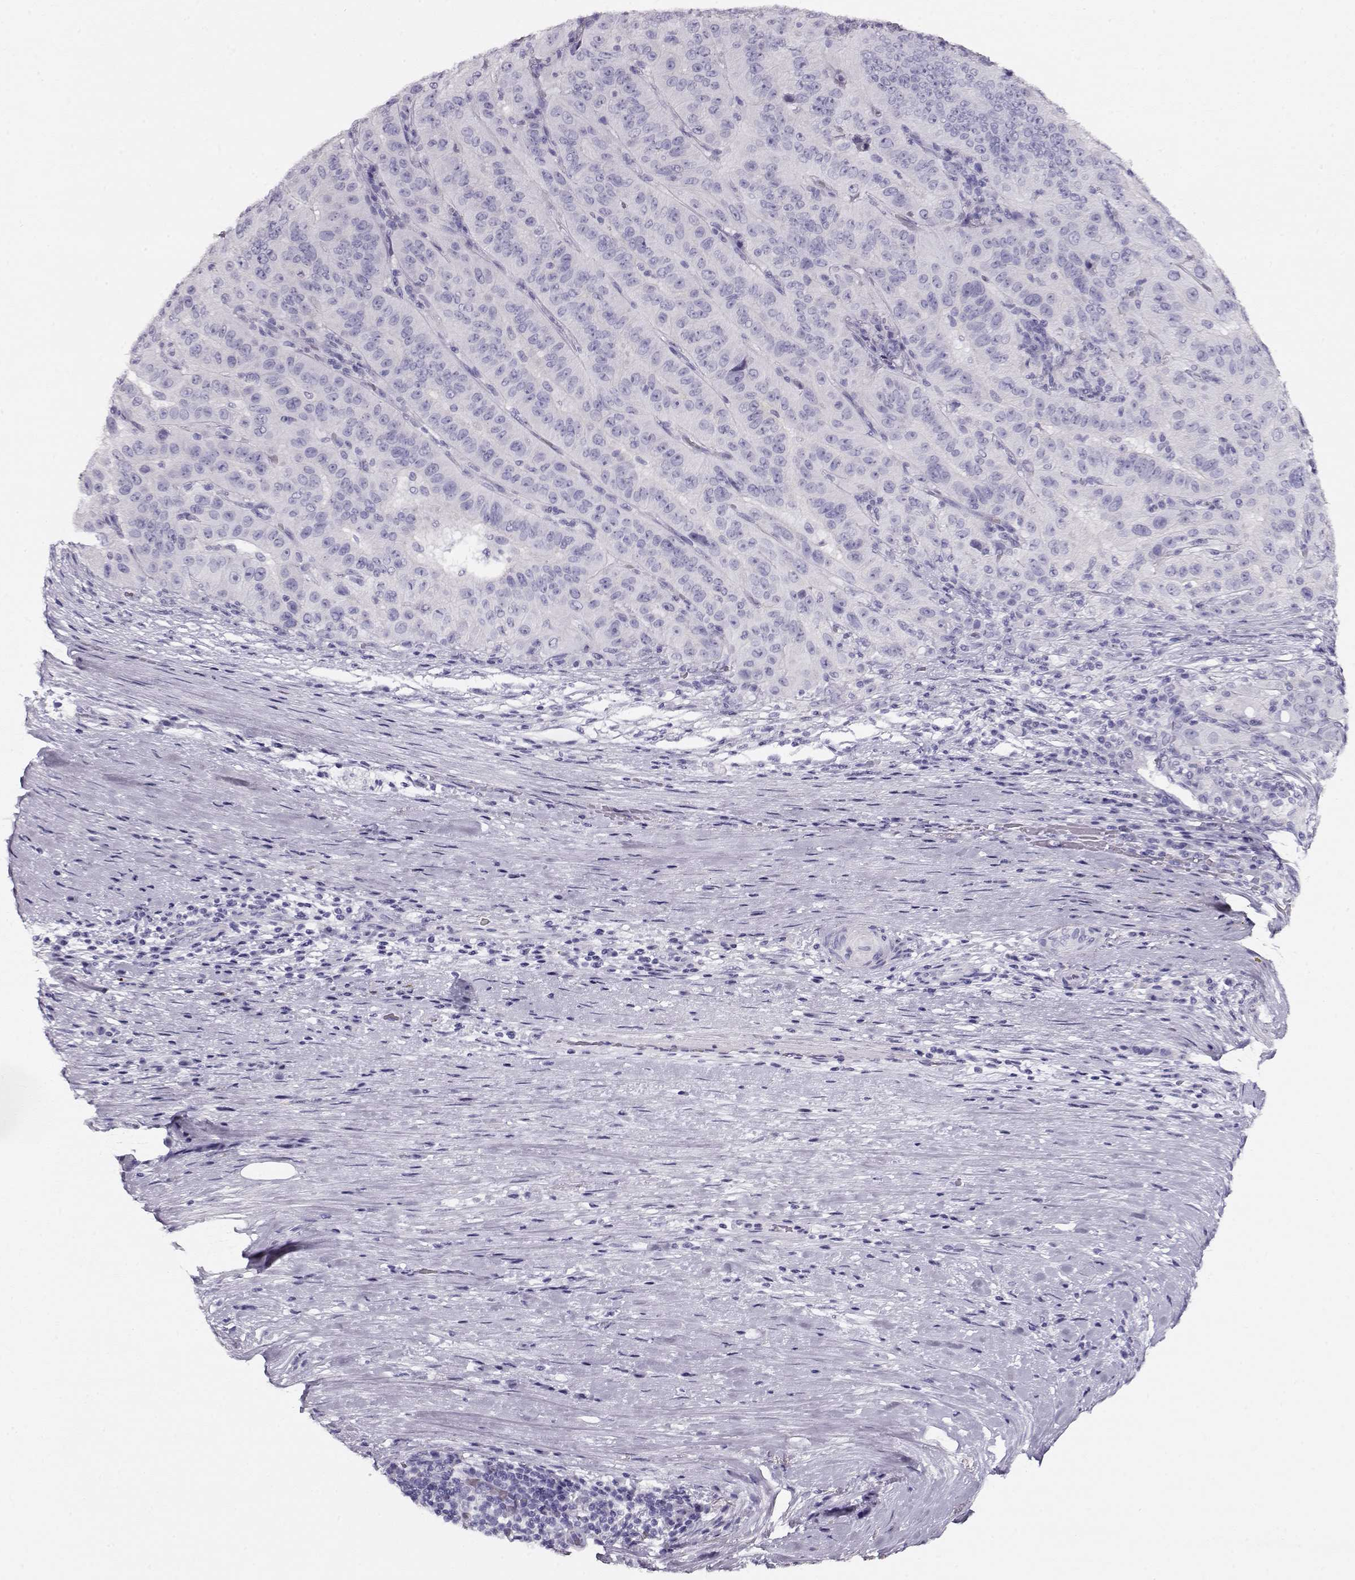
{"staining": {"intensity": "negative", "quantity": "none", "location": "none"}, "tissue": "pancreatic cancer", "cell_type": "Tumor cells", "image_type": "cancer", "snomed": [{"axis": "morphology", "description": "Adenocarcinoma, NOS"}, {"axis": "topography", "description": "Pancreas"}], "caption": "Immunohistochemistry image of neoplastic tissue: pancreatic cancer (adenocarcinoma) stained with DAB shows no significant protein positivity in tumor cells. (DAB immunohistochemistry (IHC) with hematoxylin counter stain).", "gene": "ACTN2", "patient": {"sex": "male", "age": 63}}